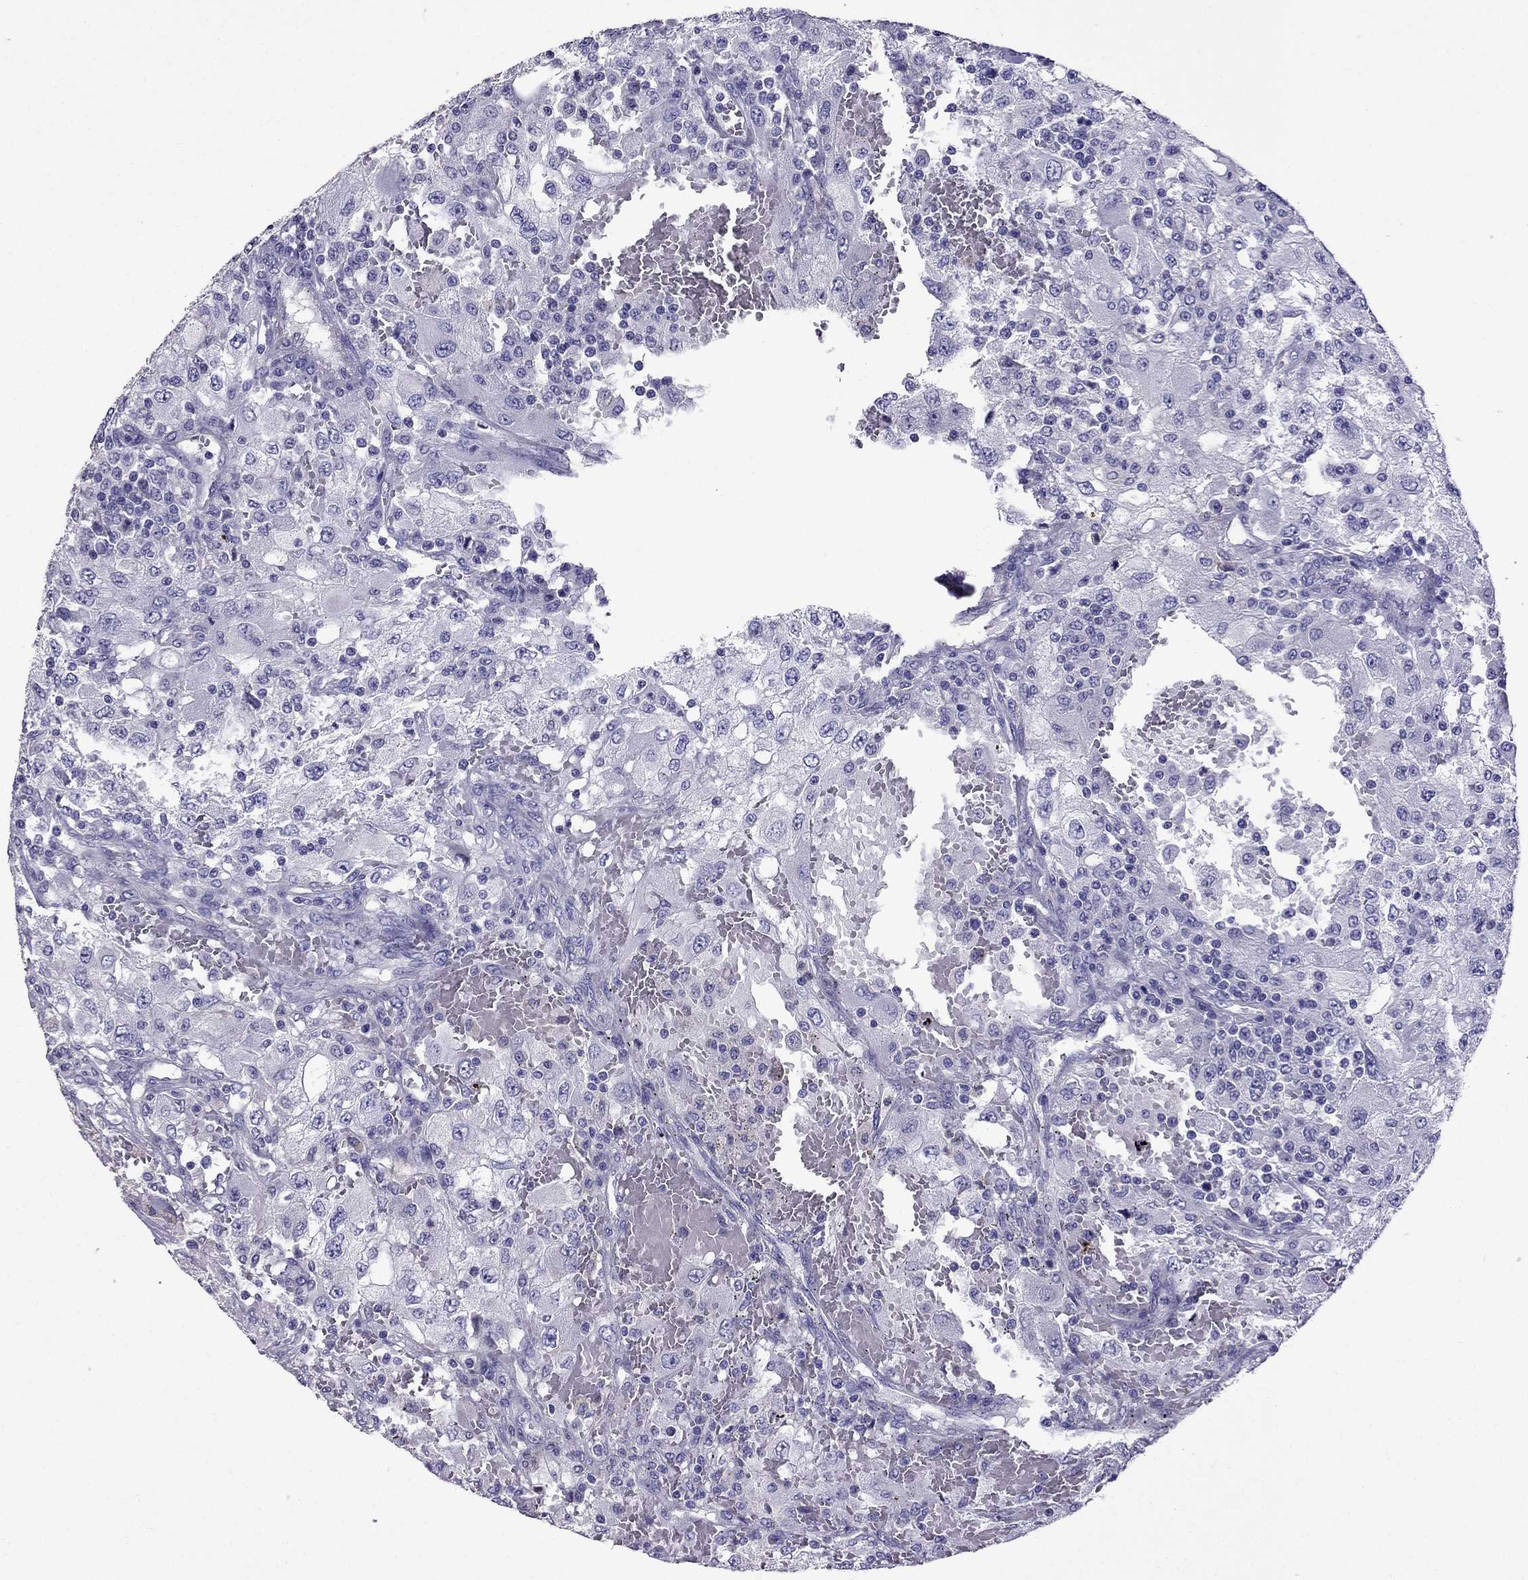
{"staining": {"intensity": "negative", "quantity": "none", "location": "none"}, "tissue": "renal cancer", "cell_type": "Tumor cells", "image_type": "cancer", "snomed": [{"axis": "morphology", "description": "Adenocarcinoma, NOS"}, {"axis": "topography", "description": "Kidney"}], "caption": "Human adenocarcinoma (renal) stained for a protein using IHC shows no expression in tumor cells.", "gene": "OXCT2", "patient": {"sex": "female", "age": 67}}